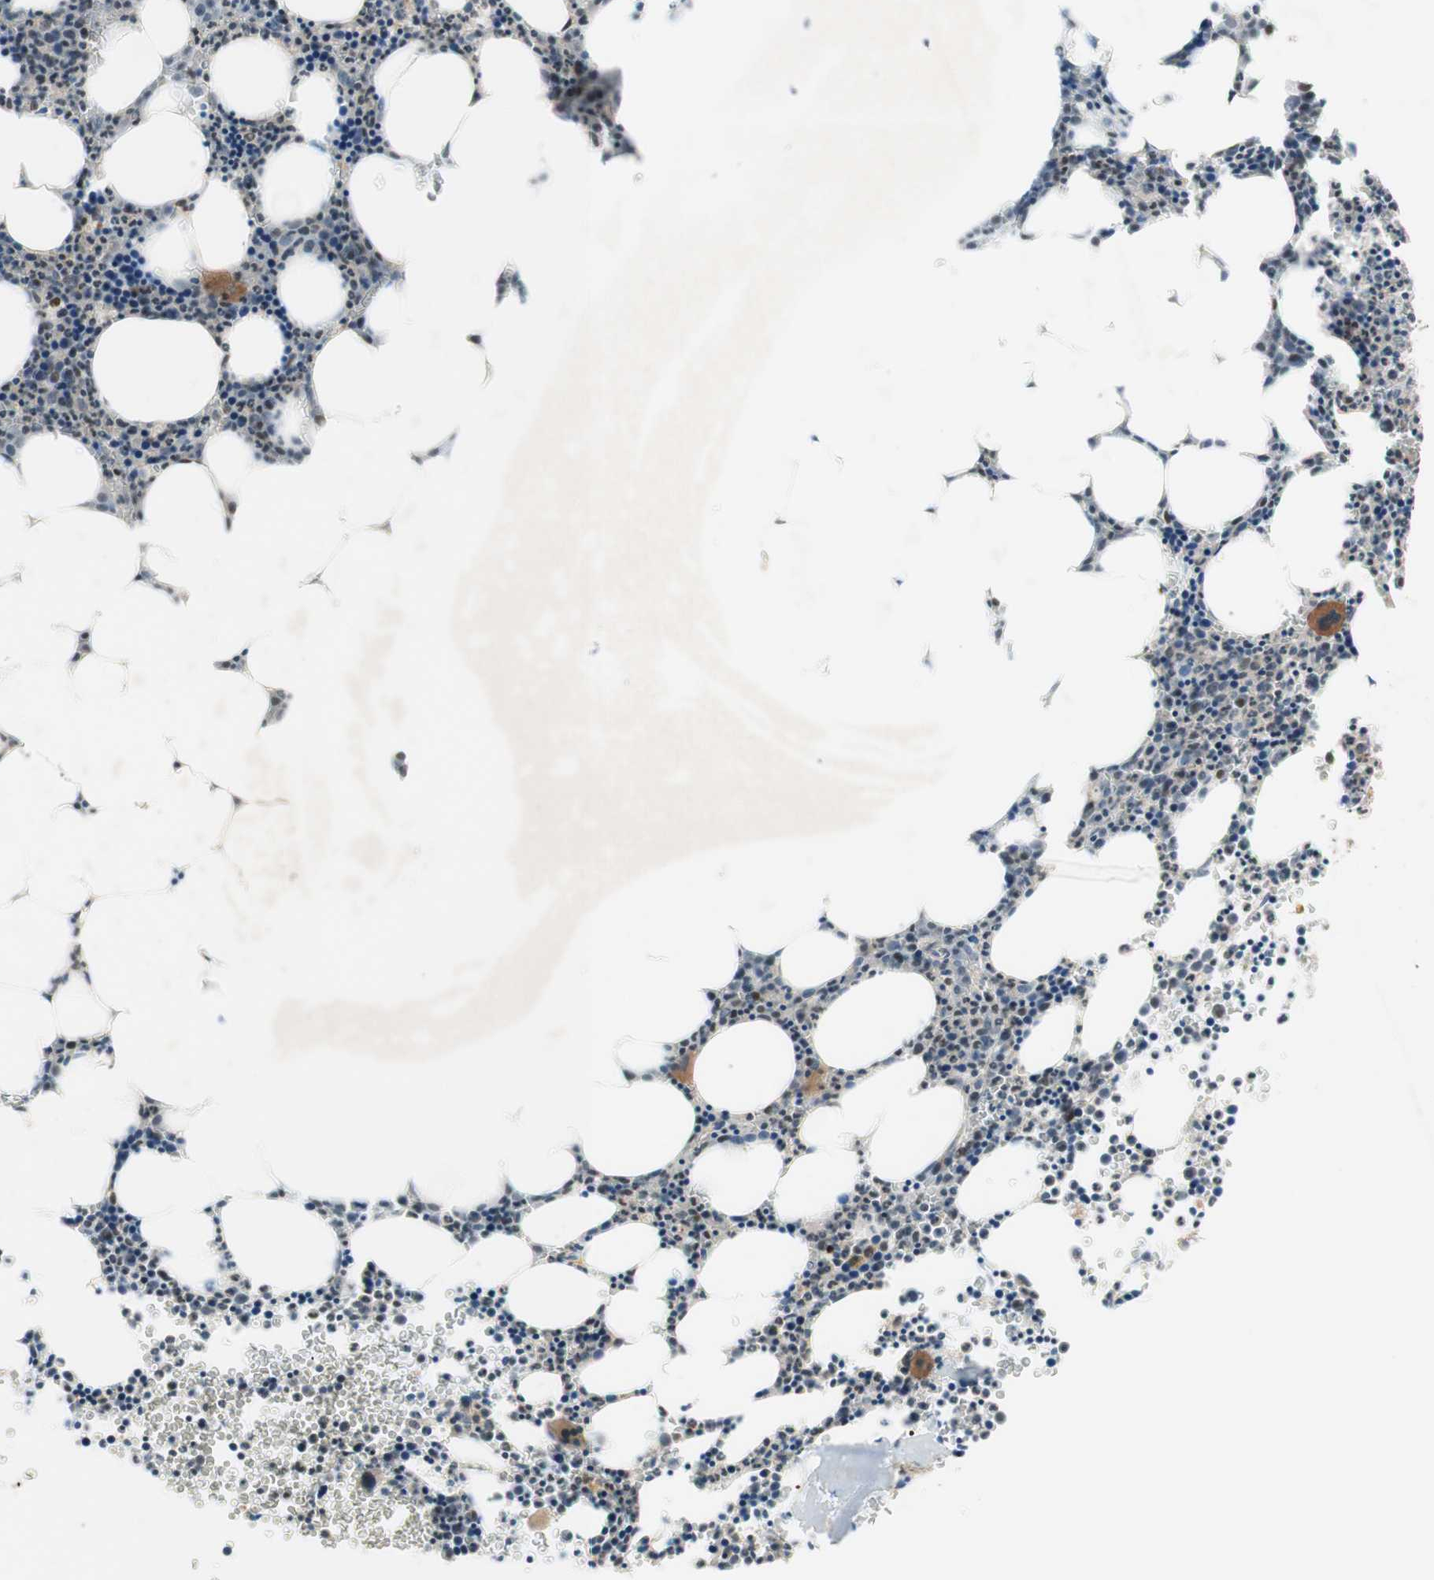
{"staining": {"intensity": "moderate", "quantity": "25%-75%", "location": "nuclear"}, "tissue": "bone marrow", "cell_type": "Hematopoietic cells", "image_type": "normal", "snomed": [{"axis": "morphology", "description": "Normal tissue, NOS"}, {"axis": "morphology", "description": "Inflammation, NOS"}, {"axis": "topography", "description": "Bone marrow"}], "caption": "Protein staining of unremarkable bone marrow reveals moderate nuclear positivity in about 25%-75% of hematopoietic cells.", "gene": "RFNG", "patient": {"sex": "female", "age": 61}}